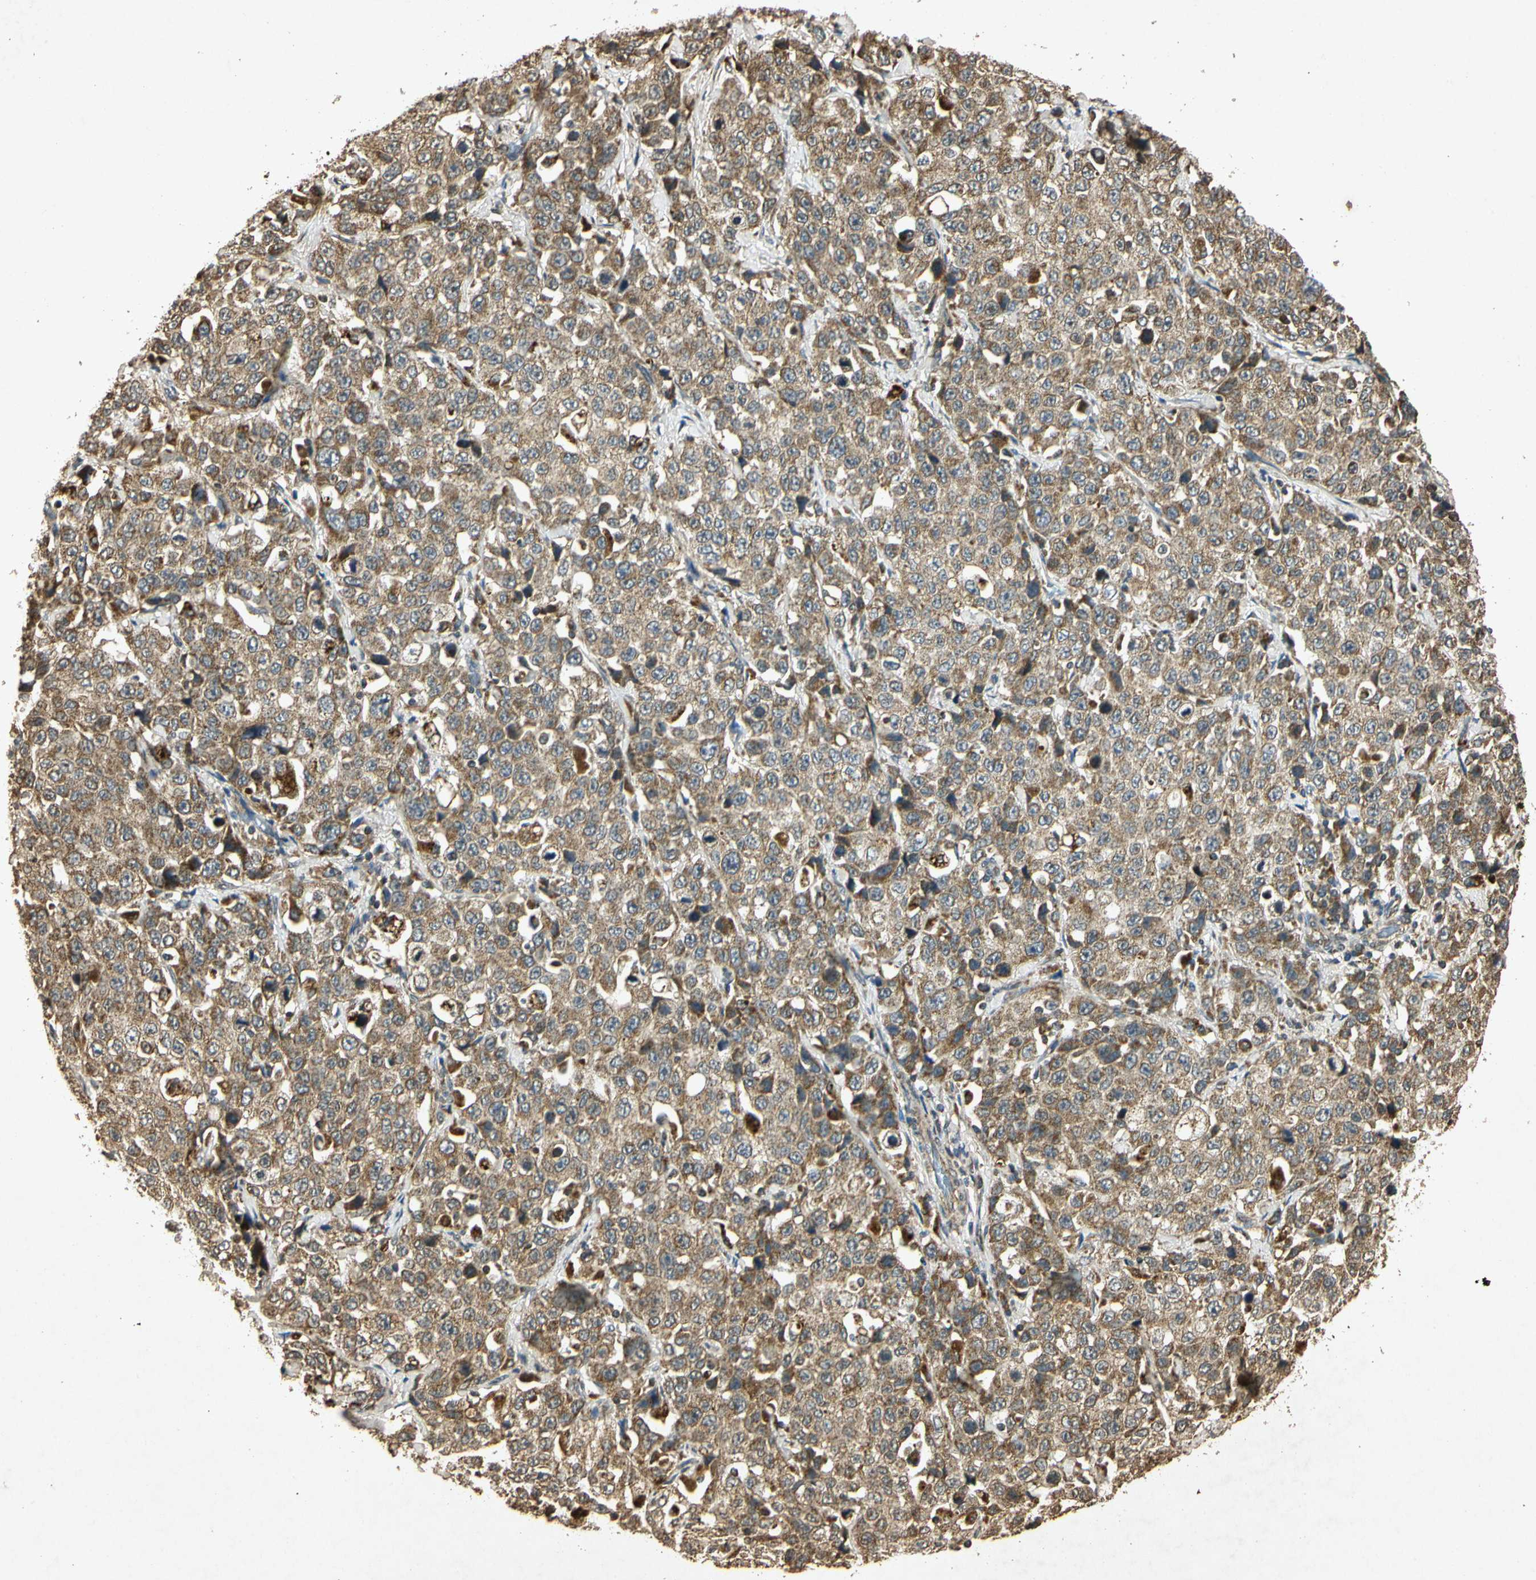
{"staining": {"intensity": "moderate", "quantity": ">75%", "location": "cytoplasmic/membranous"}, "tissue": "stomach cancer", "cell_type": "Tumor cells", "image_type": "cancer", "snomed": [{"axis": "morphology", "description": "Normal tissue, NOS"}, {"axis": "morphology", "description": "Adenocarcinoma, NOS"}, {"axis": "topography", "description": "Stomach"}], "caption": "Protein expression analysis of human stomach cancer (adenocarcinoma) reveals moderate cytoplasmic/membranous expression in approximately >75% of tumor cells. Nuclei are stained in blue.", "gene": "PRDX3", "patient": {"sex": "male", "age": 48}}